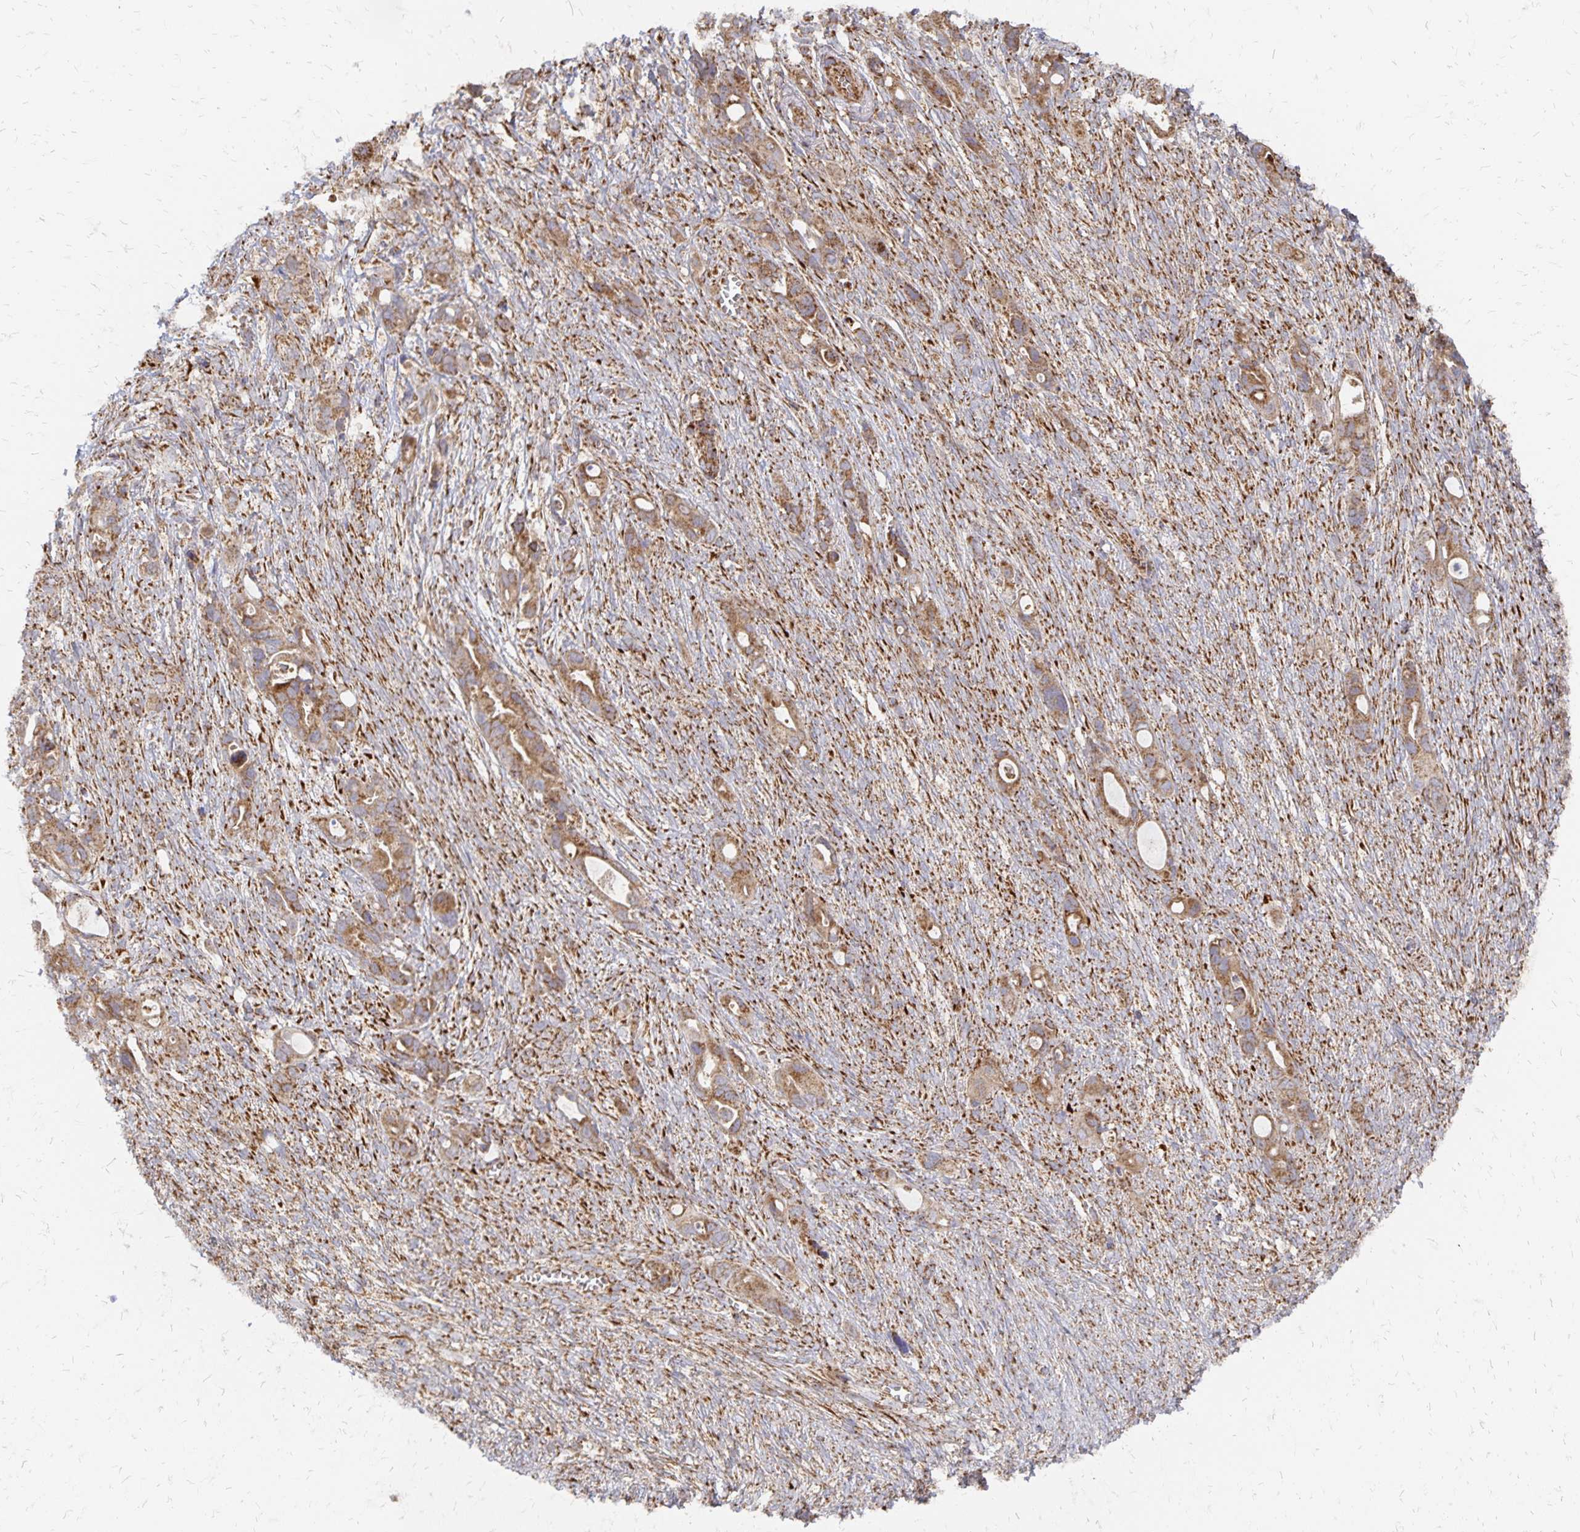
{"staining": {"intensity": "moderate", "quantity": ">75%", "location": "cytoplasmic/membranous"}, "tissue": "ovarian cancer", "cell_type": "Tumor cells", "image_type": "cancer", "snomed": [{"axis": "morphology", "description": "Cystadenocarcinoma, mucinous, NOS"}, {"axis": "topography", "description": "Ovary"}], "caption": "DAB immunohistochemical staining of human mucinous cystadenocarcinoma (ovarian) reveals moderate cytoplasmic/membranous protein expression in about >75% of tumor cells.", "gene": "STOML2", "patient": {"sex": "female", "age": 70}}